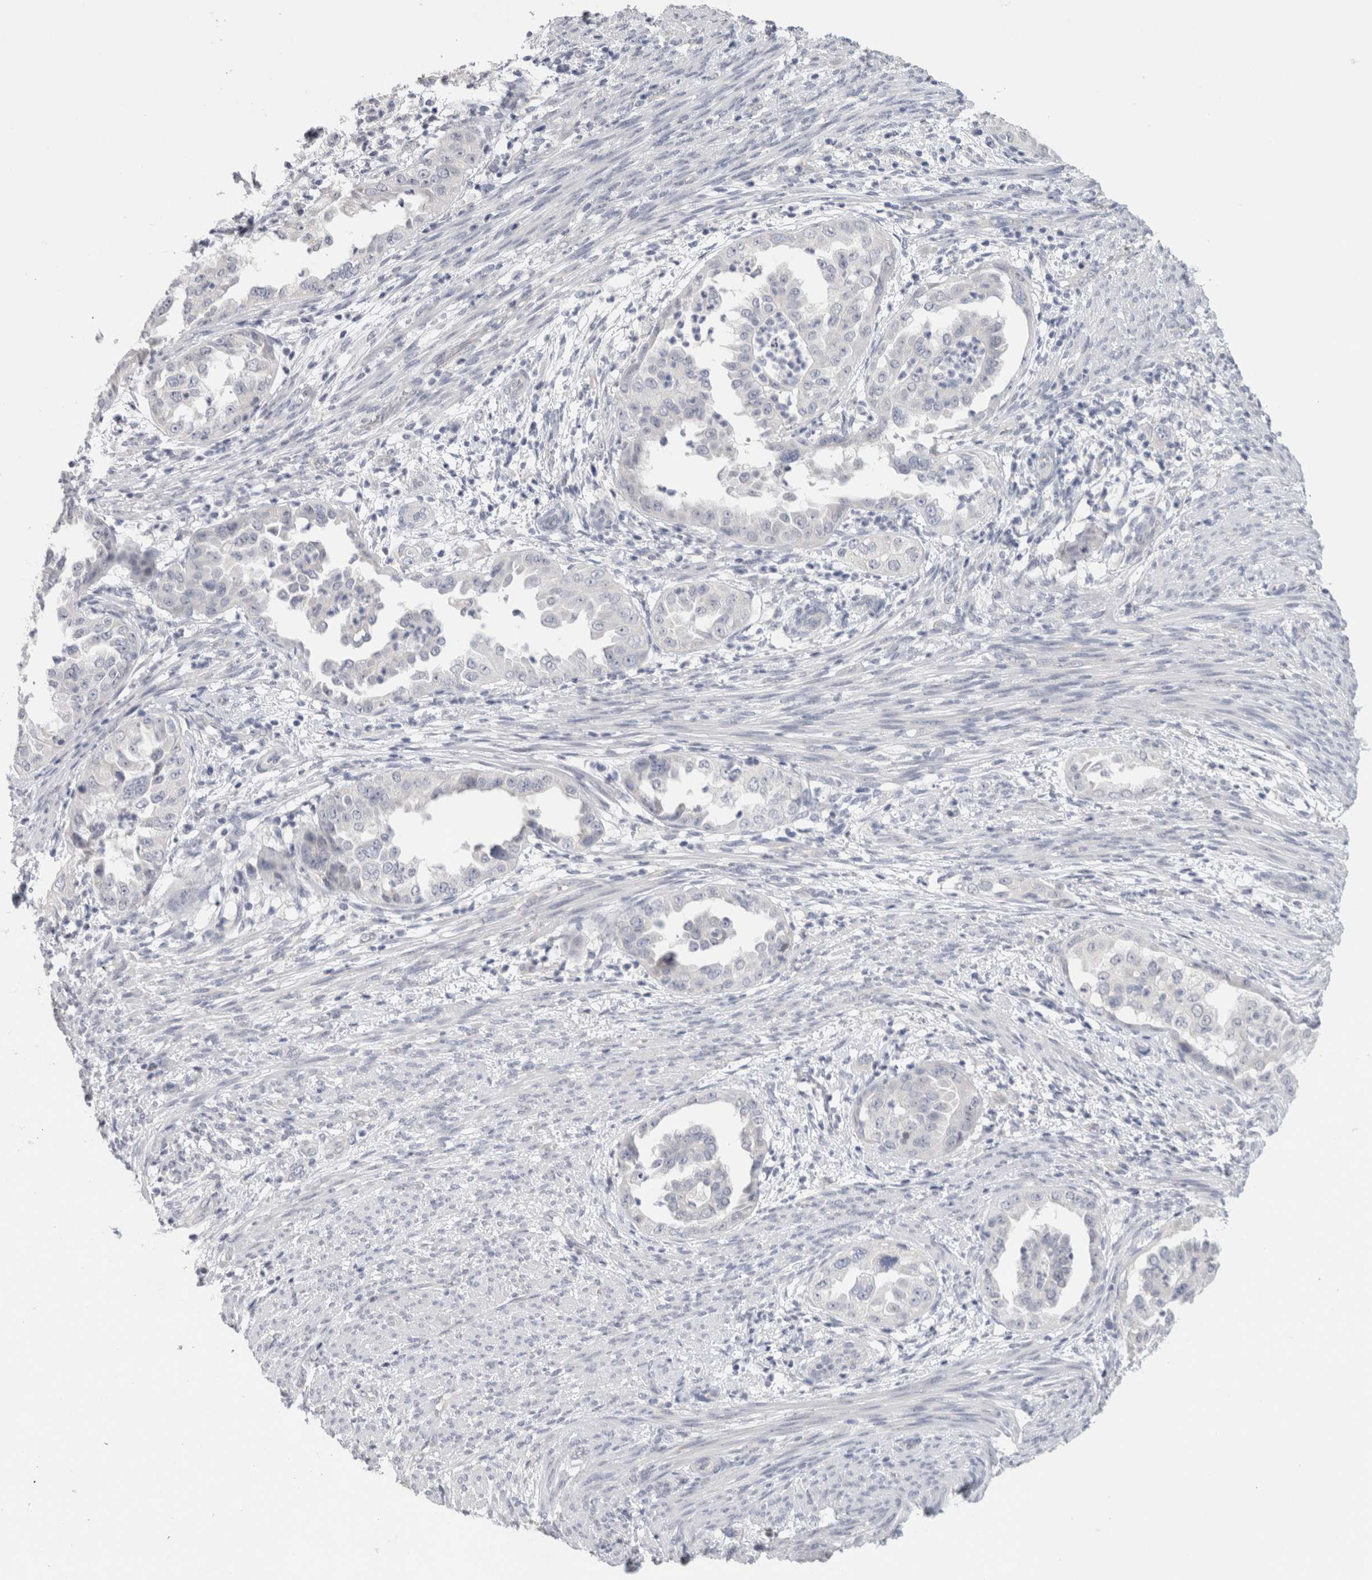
{"staining": {"intensity": "negative", "quantity": "none", "location": "none"}, "tissue": "endometrial cancer", "cell_type": "Tumor cells", "image_type": "cancer", "snomed": [{"axis": "morphology", "description": "Adenocarcinoma, NOS"}, {"axis": "topography", "description": "Endometrium"}], "caption": "Tumor cells are negative for brown protein staining in adenocarcinoma (endometrial).", "gene": "TONSL", "patient": {"sex": "female", "age": 85}}